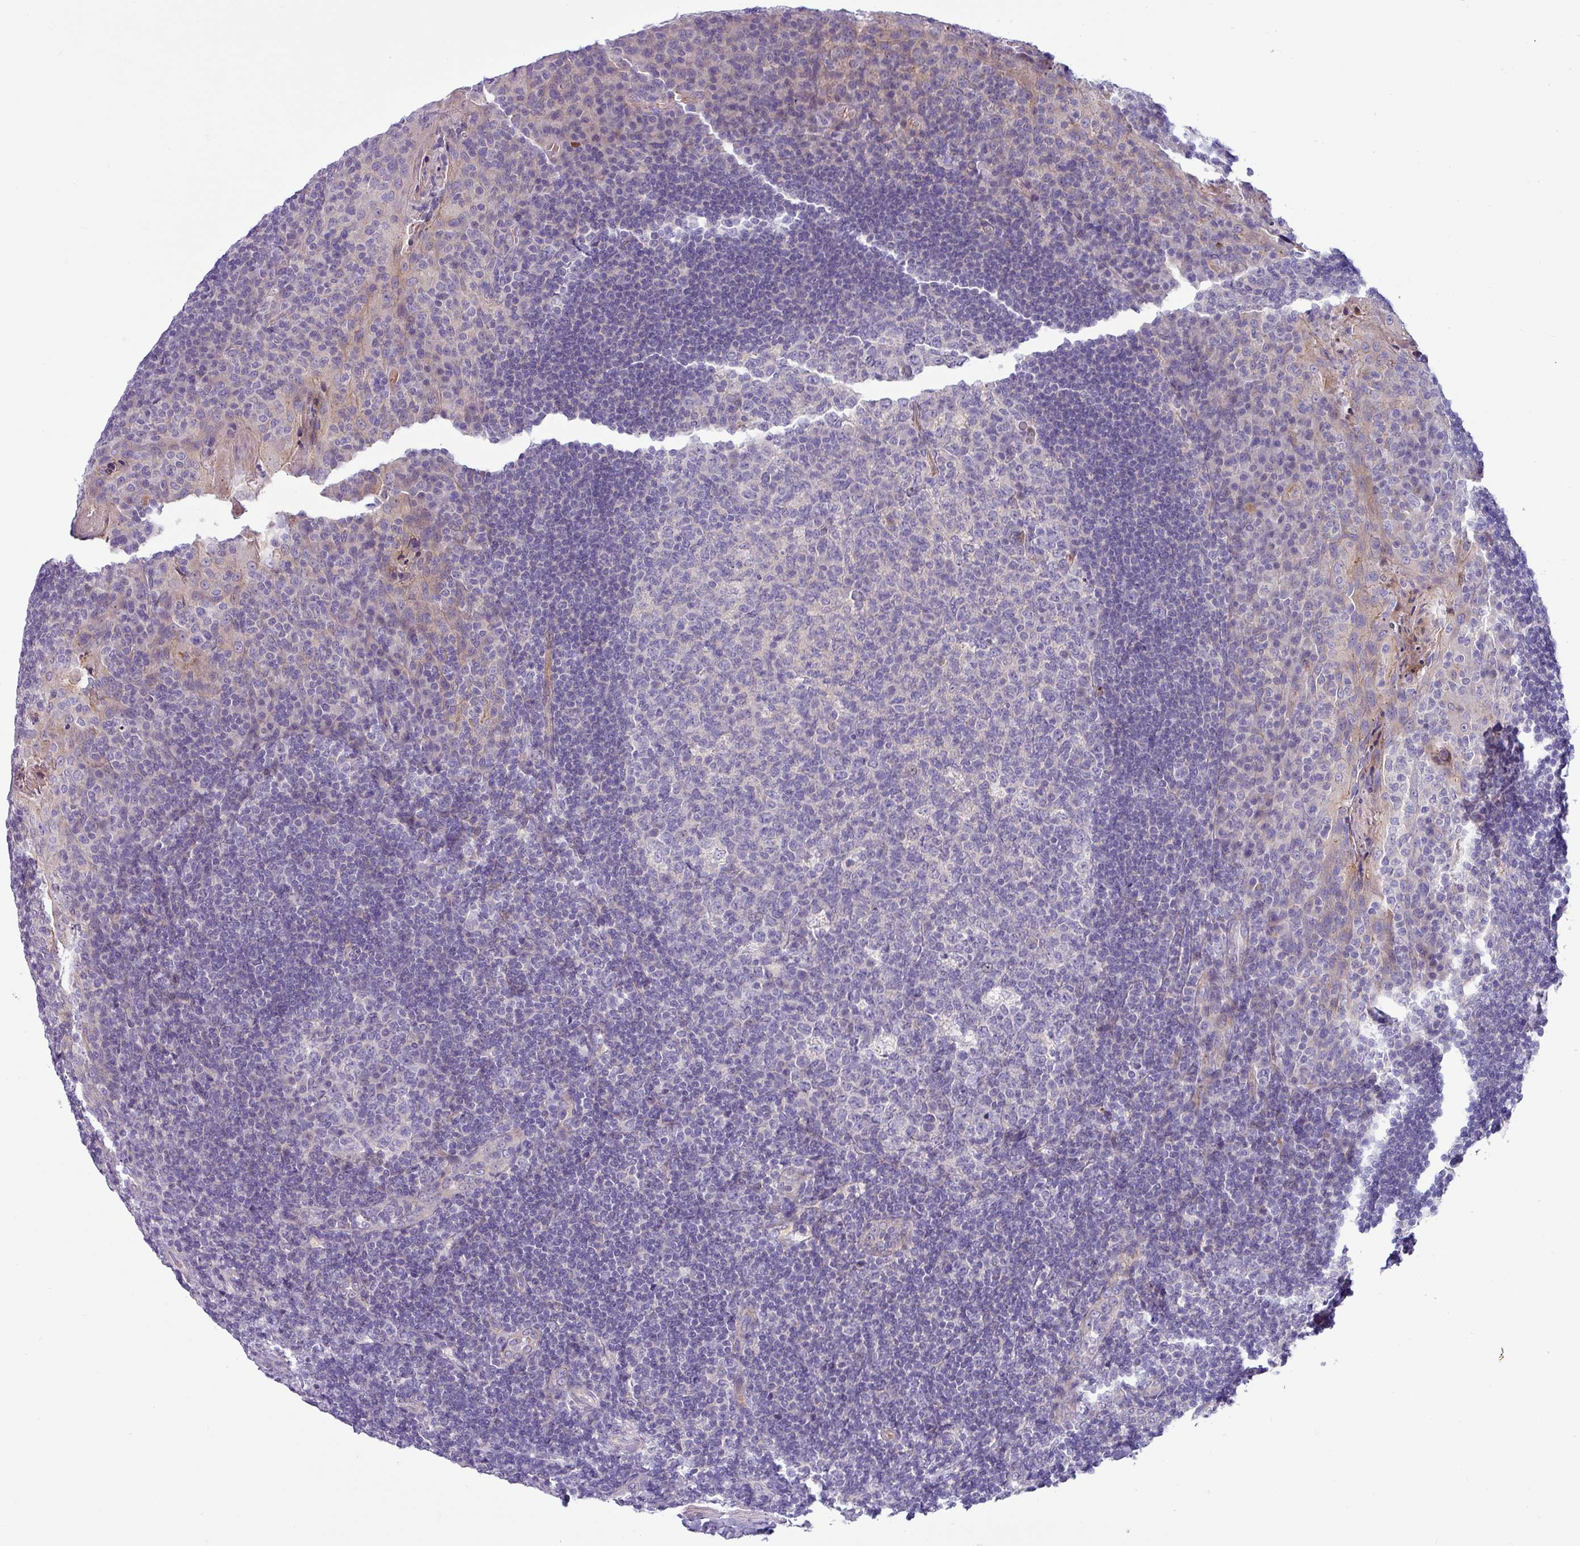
{"staining": {"intensity": "negative", "quantity": "none", "location": "none"}, "tissue": "tonsil", "cell_type": "Germinal center cells", "image_type": "normal", "snomed": [{"axis": "morphology", "description": "Normal tissue, NOS"}, {"axis": "topography", "description": "Tonsil"}], "caption": "Immunohistochemical staining of benign human tonsil reveals no significant expression in germinal center cells. (Stains: DAB immunohistochemistry (IHC) with hematoxylin counter stain, Microscopy: brightfield microscopy at high magnification).", "gene": "ACAP3", "patient": {"sex": "male", "age": 17}}